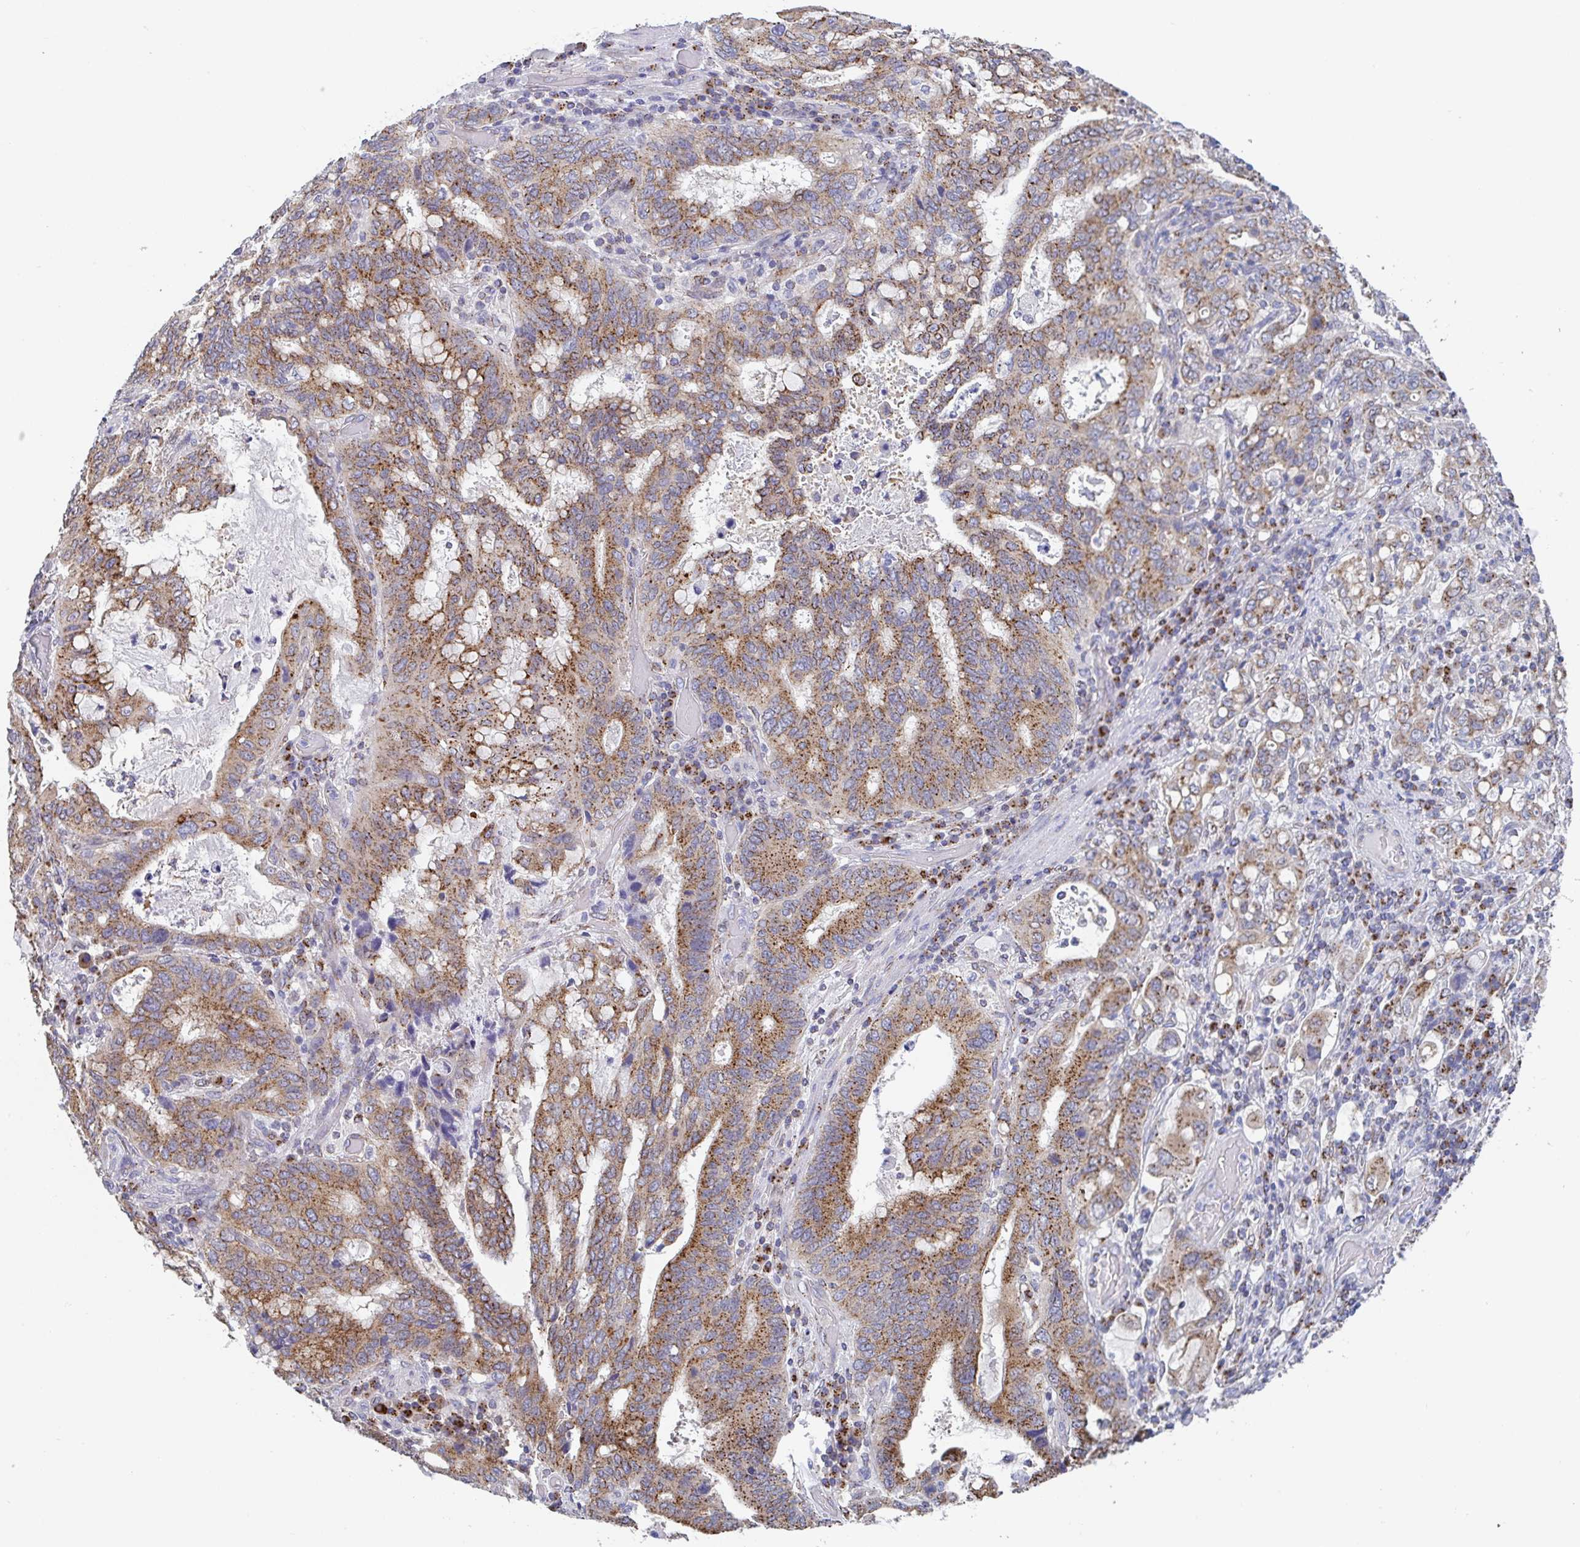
{"staining": {"intensity": "moderate", "quantity": ">75%", "location": "cytoplasmic/membranous"}, "tissue": "stomach cancer", "cell_type": "Tumor cells", "image_type": "cancer", "snomed": [{"axis": "morphology", "description": "Adenocarcinoma, NOS"}, {"axis": "topography", "description": "Stomach, upper"}, {"axis": "topography", "description": "Stomach"}], "caption": "Stomach adenocarcinoma tissue exhibits moderate cytoplasmic/membranous positivity in about >75% of tumor cells, visualized by immunohistochemistry.", "gene": "PROSER3", "patient": {"sex": "male", "age": 62}}